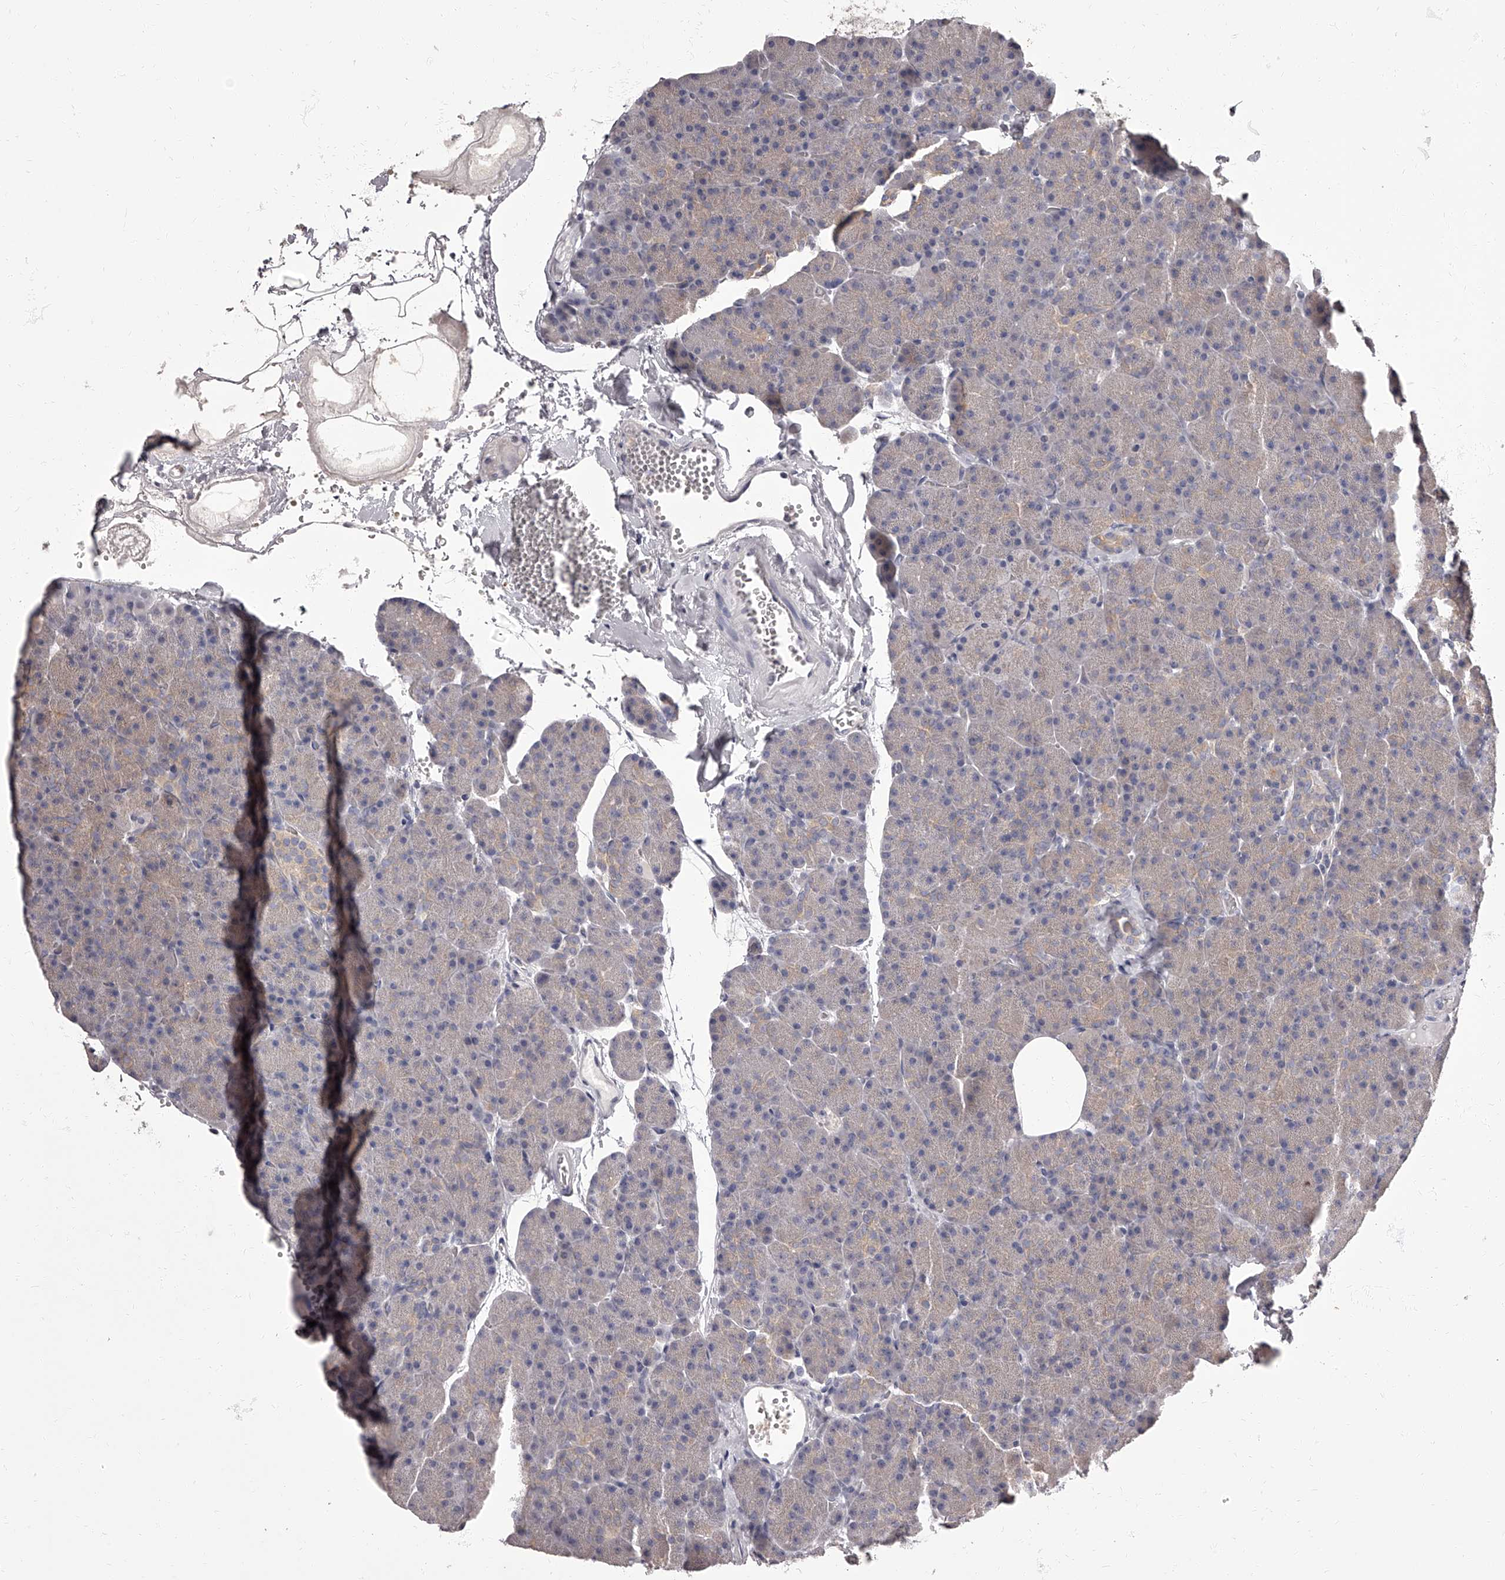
{"staining": {"intensity": "weak", "quantity": "<25%", "location": "cytoplasmic/membranous"}, "tissue": "pancreas", "cell_type": "Exocrine glandular cells", "image_type": "normal", "snomed": [{"axis": "morphology", "description": "Normal tissue, NOS"}, {"axis": "morphology", "description": "Carcinoid, malignant, NOS"}, {"axis": "topography", "description": "Pancreas"}], "caption": "Pancreas was stained to show a protein in brown. There is no significant positivity in exocrine glandular cells.", "gene": "APEH", "patient": {"sex": "female", "age": 35}}